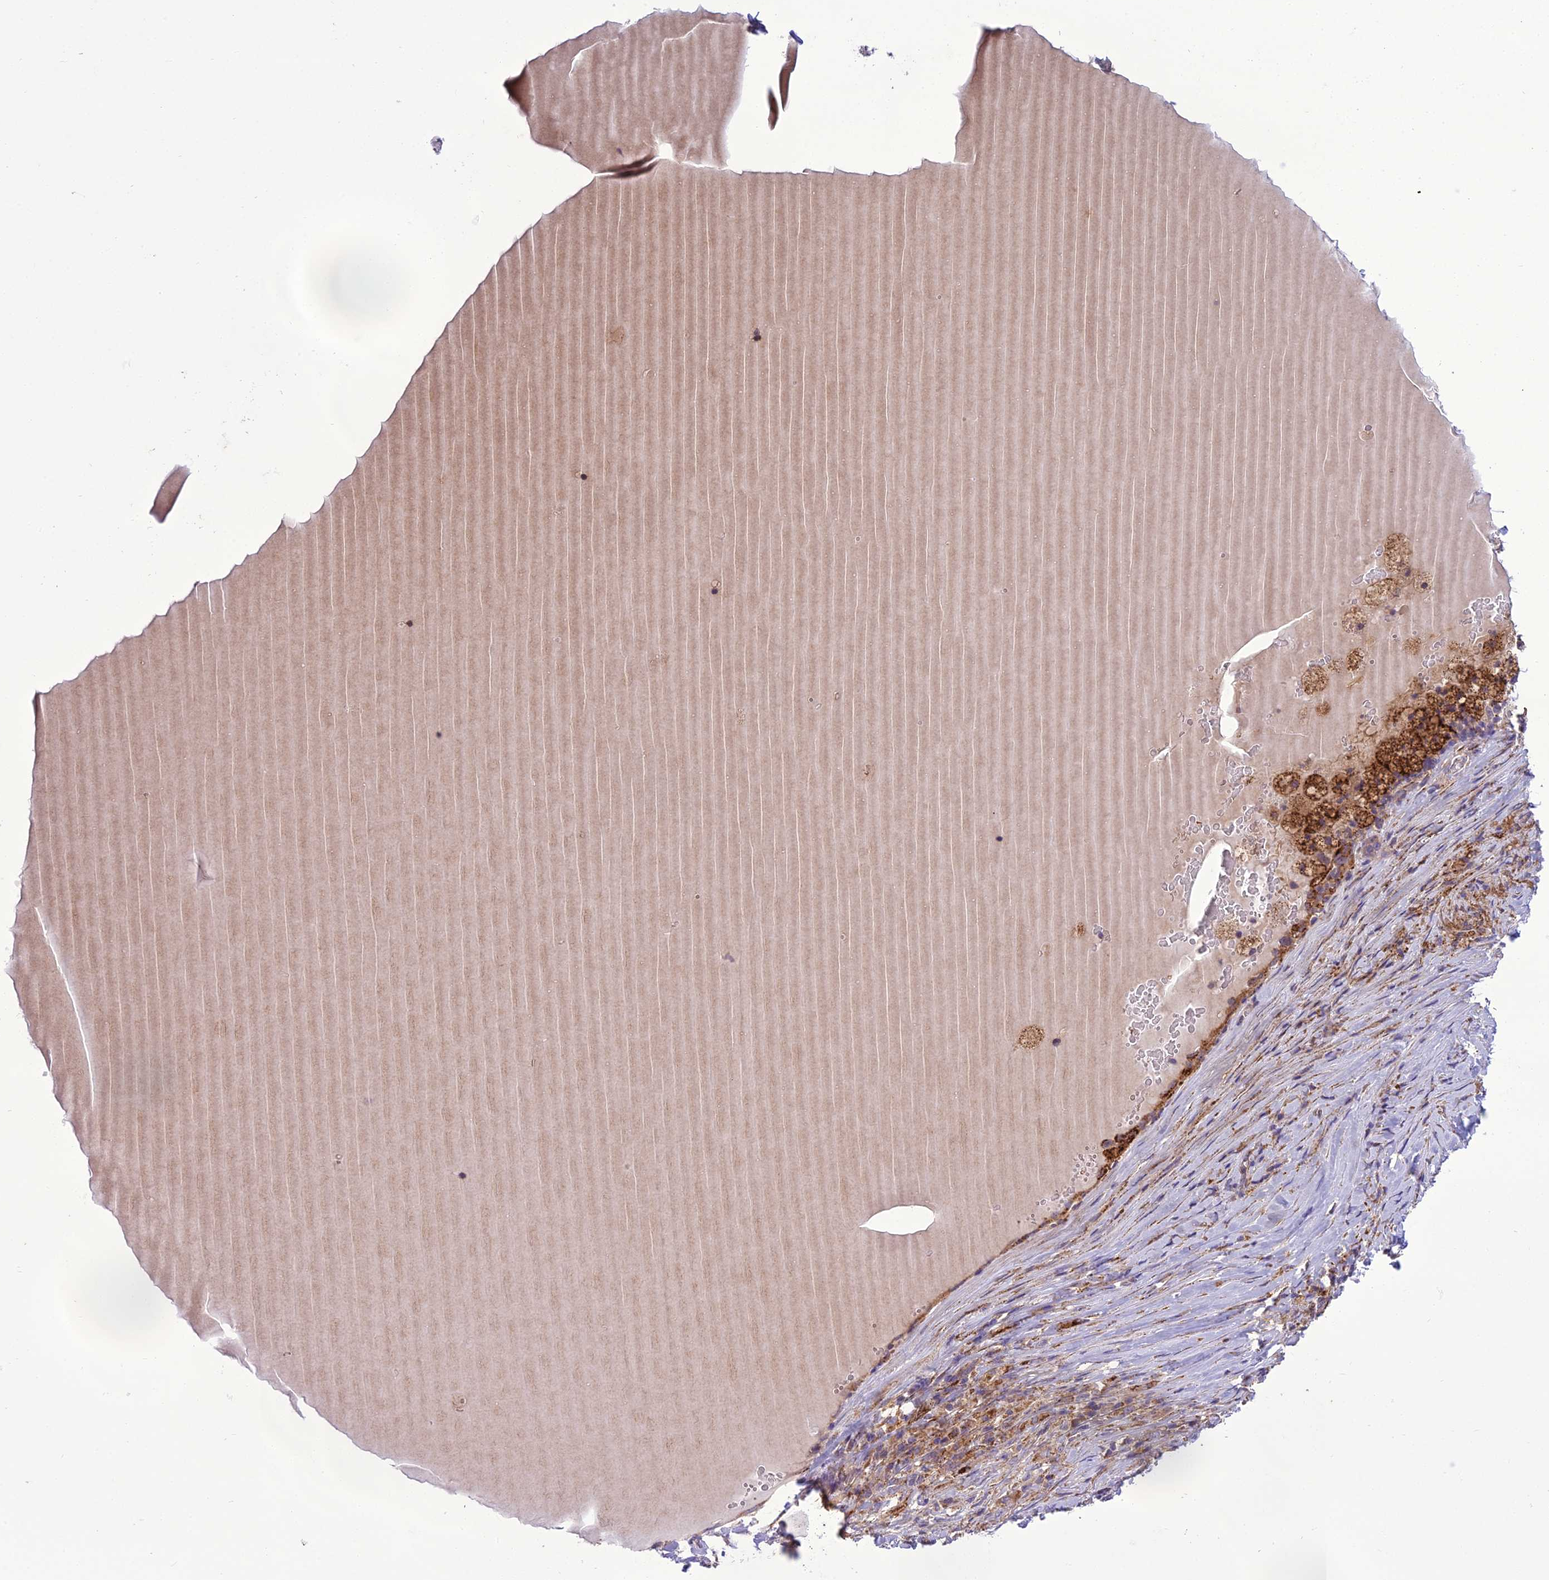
{"staining": {"intensity": "moderate", "quantity": ">75%", "location": "cytoplasmic/membranous"}, "tissue": "thyroid gland", "cell_type": "Glandular cells", "image_type": "normal", "snomed": [{"axis": "morphology", "description": "Normal tissue, NOS"}, {"axis": "topography", "description": "Thyroid gland"}], "caption": "IHC micrograph of normal human thyroid gland stained for a protein (brown), which demonstrates medium levels of moderate cytoplasmic/membranous positivity in approximately >75% of glandular cells.", "gene": "ENSG00000260272", "patient": {"sex": "female", "age": 22}}